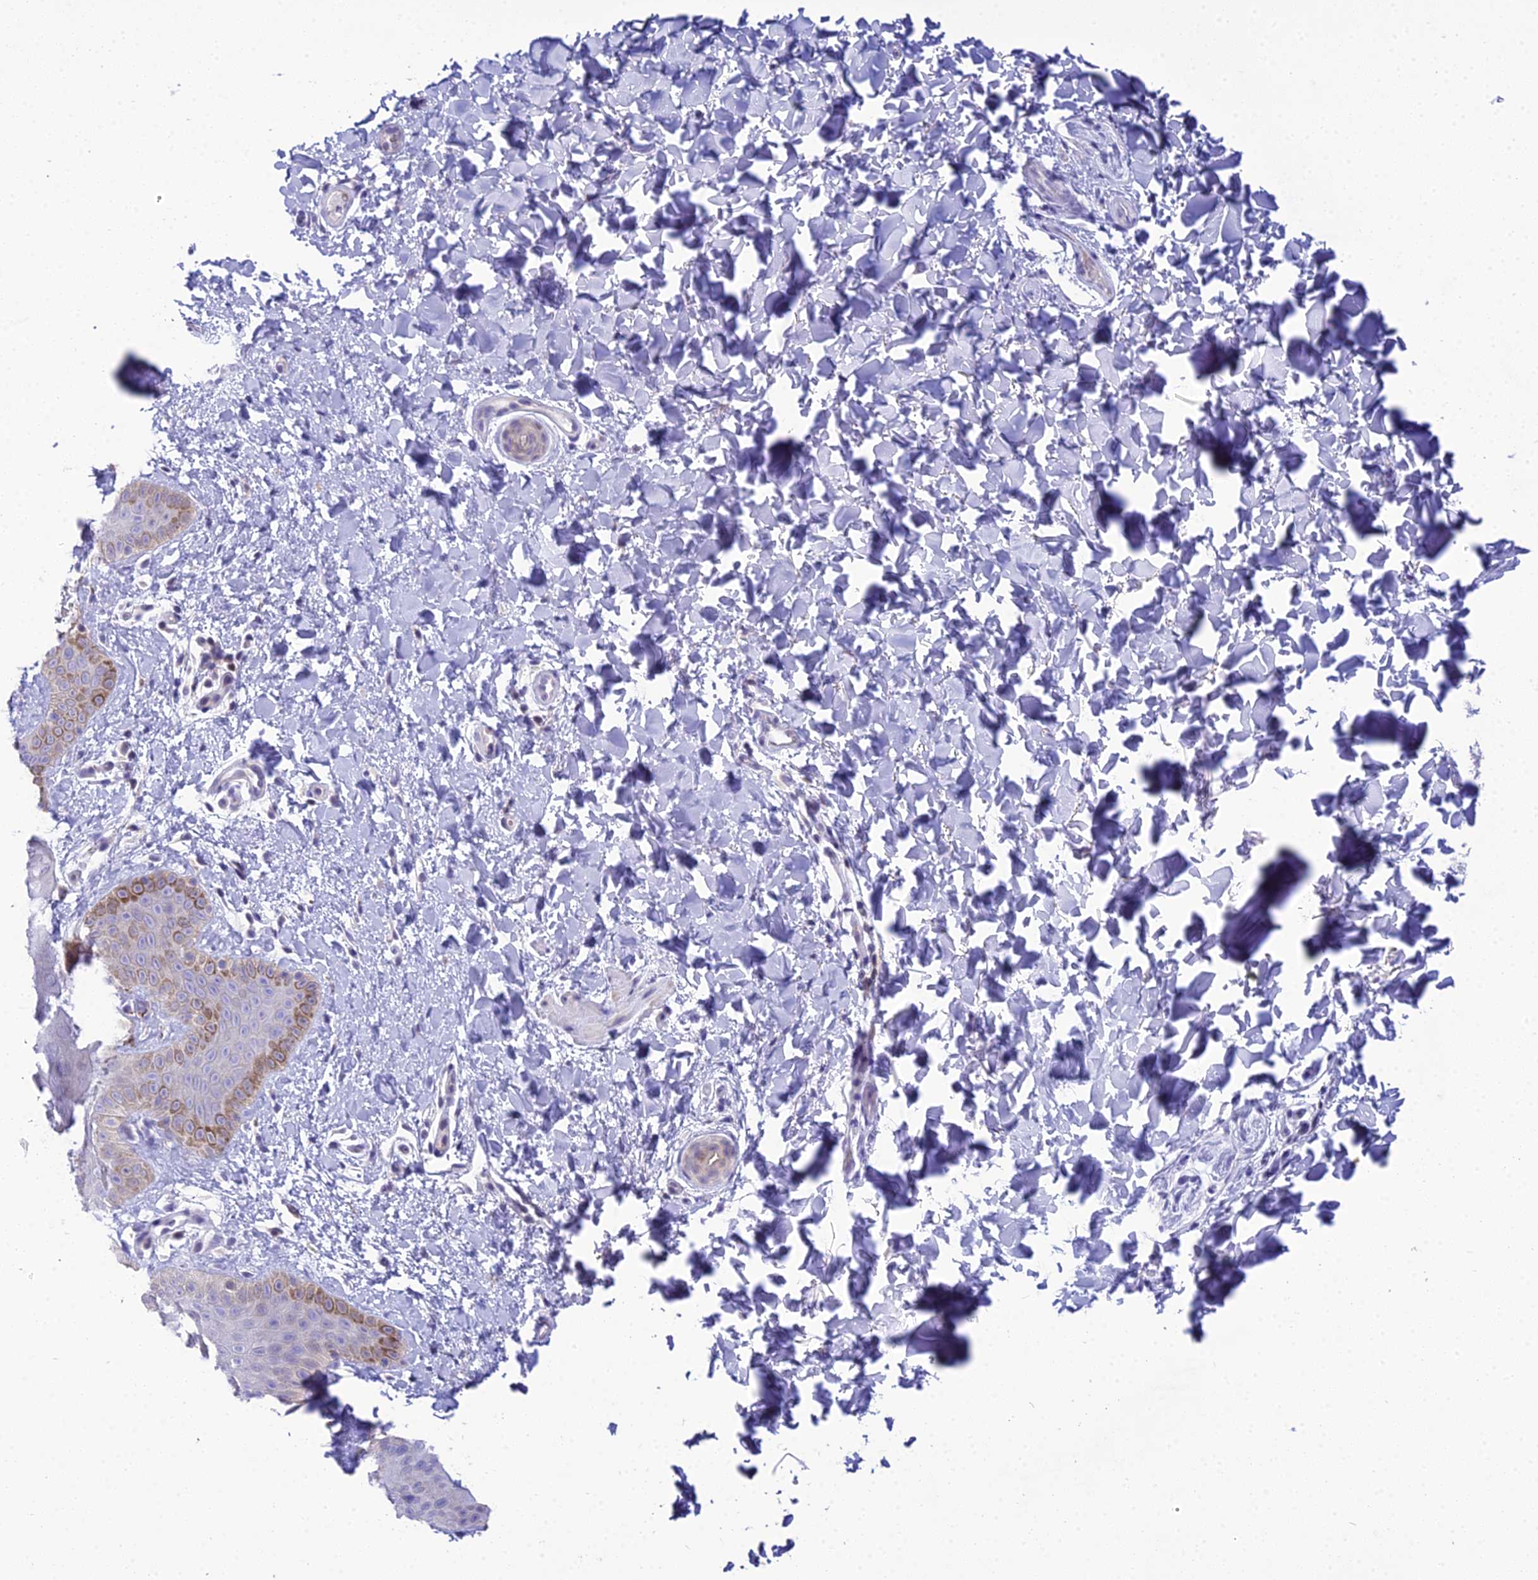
{"staining": {"intensity": "moderate", "quantity": "<25%", "location": "cytoplasmic/membranous"}, "tissue": "skin", "cell_type": "Epidermal cells", "image_type": "normal", "snomed": [{"axis": "morphology", "description": "Normal tissue, NOS"}, {"axis": "morphology", "description": "Neoplasm, malignant, NOS"}, {"axis": "topography", "description": "Anal"}], "caption": "Skin stained with DAB (3,3'-diaminobenzidine) immunohistochemistry (IHC) shows low levels of moderate cytoplasmic/membranous expression in approximately <25% of epidermal cells.", "gene": "ZMIZ1", "patient": {"sex": "male", "age": 47}}